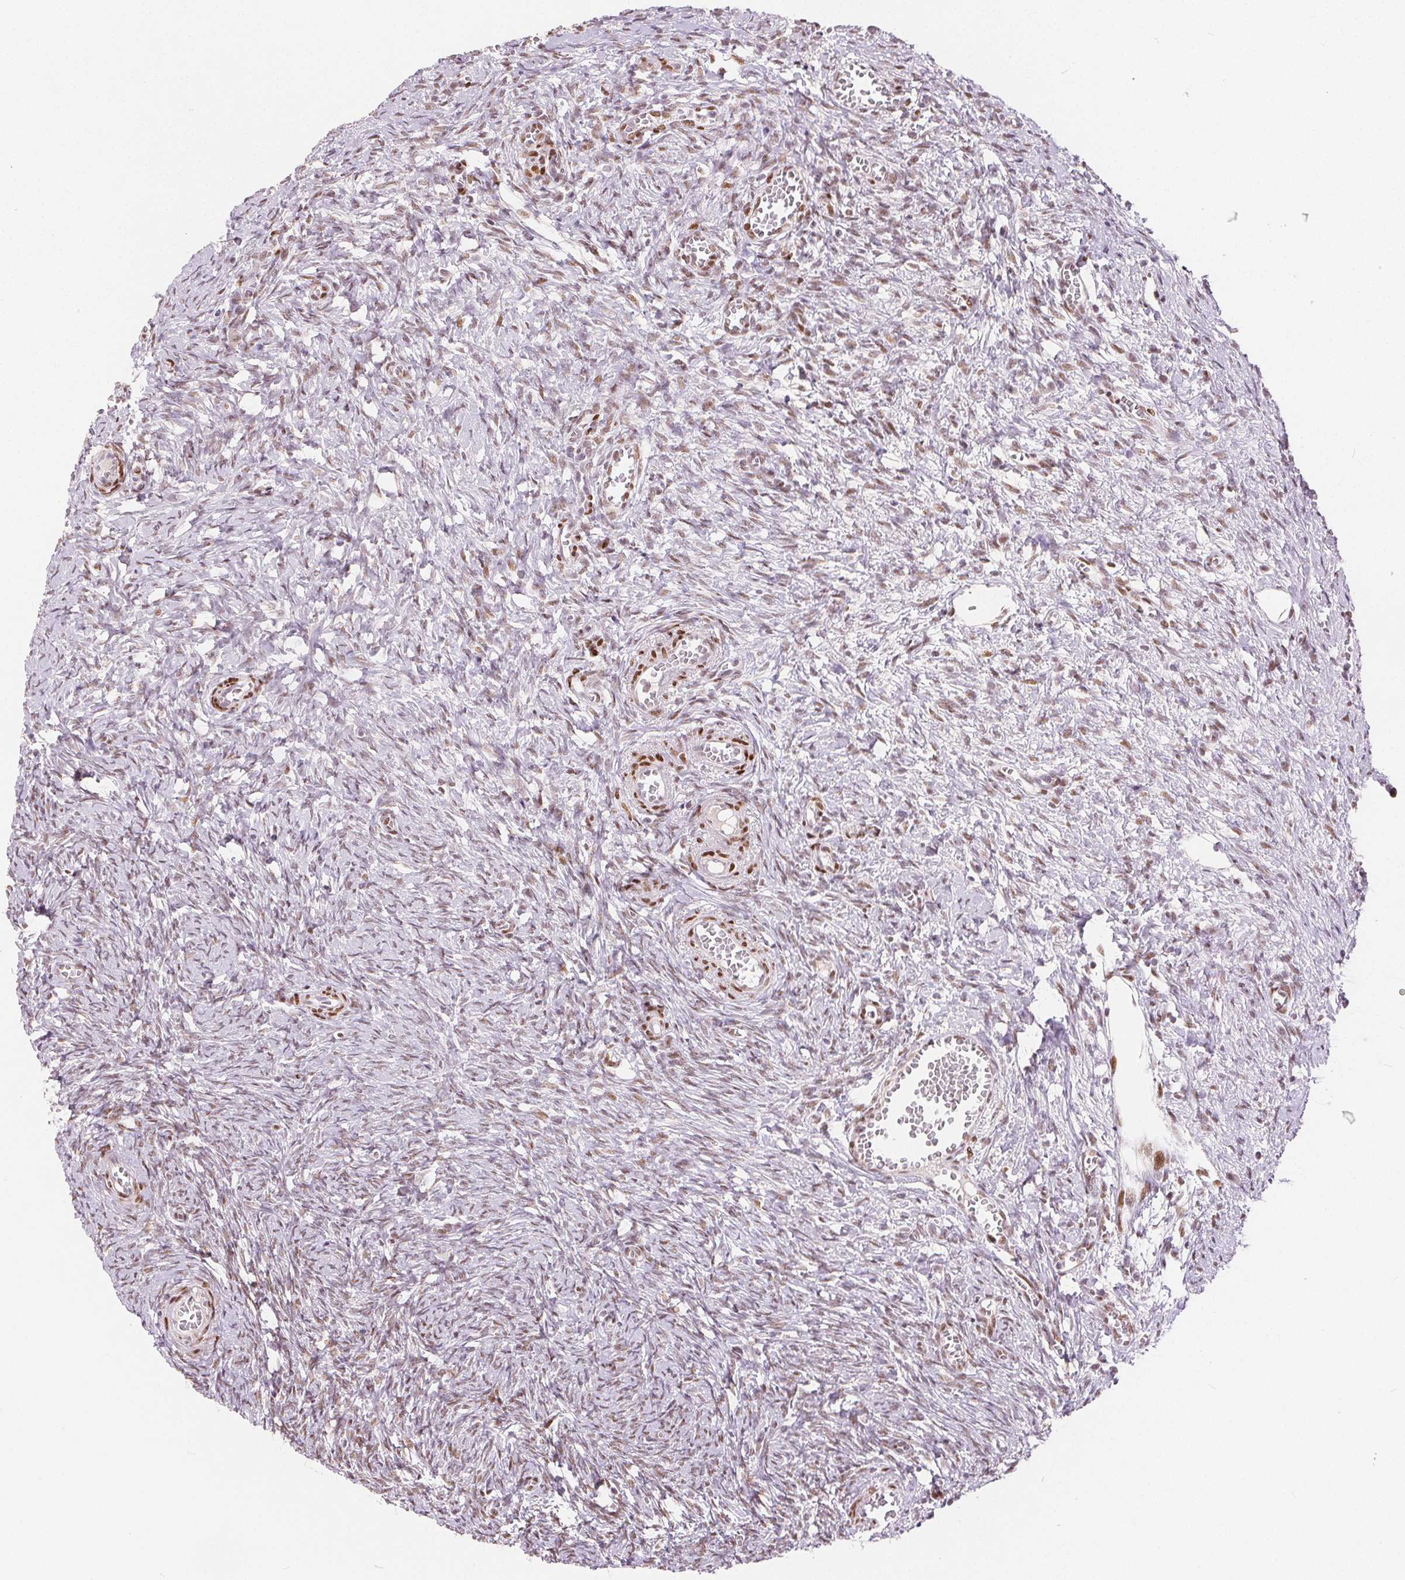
{"staining": {"intensity": "weak", "quantity": ">75%", "location": "nuclear"}, "tissue": "ovary", "cell_type": "Ovarian stroma cells", "image_type": "normal", "snomed": [{"axis": "morphology", "description": "Normal tissue, NOS"}, {"axis": "topography", "description": "Ovary"}], "caption": "Brown immunohistochemical staining in benign ovary shows weak nuclear positivity in approximately >75% of ovarian stroma cells. The staining was performed using DAB, with brown indicating positive protein expression. Nuclei are stained blue with hematoxylin.", "gene": "ZNF703", "patient": {"sex": "female", "age": 41}}